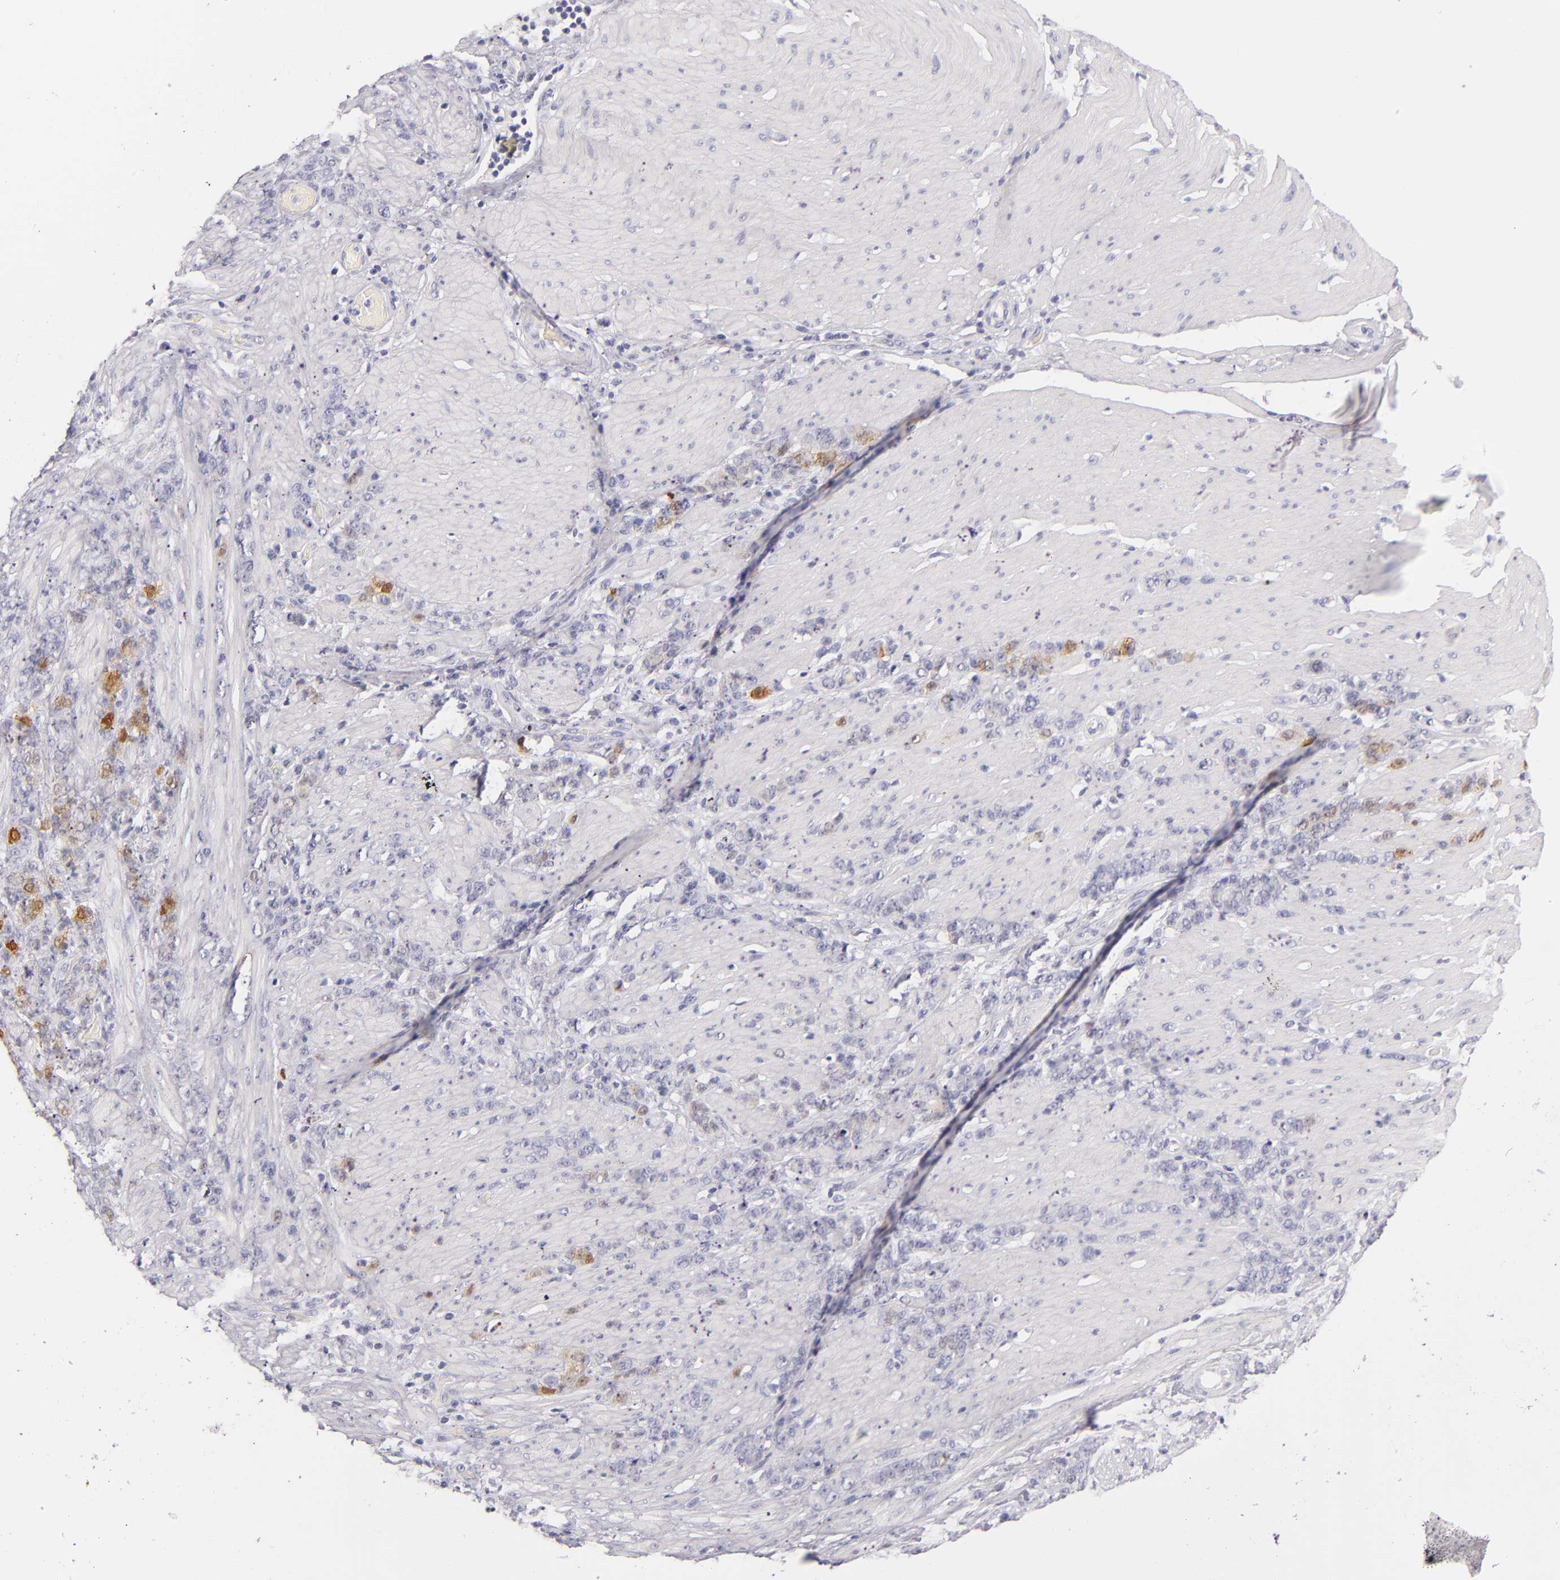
{"staining": {"intensity": "negative", "quantity": "none", "location": "none"}, "tissue": "stomach cancer", "cell_type": "Tumor cells", "image_type": "cancer", "snomed": [{"axis": "morphology", "description": "Adenocarcinoma, NOS"}, {"axis": "topography", "description": "Stomach, lower"}], "caption": "High power microscopy micrograph of an immunohistochemistry (IHC) photomicrograph of adenocarcinoma (stomach), revealing no significant expression in tumor cells.", "gene": "FABP1", "patient": {"sex": "male", "age": 88}}